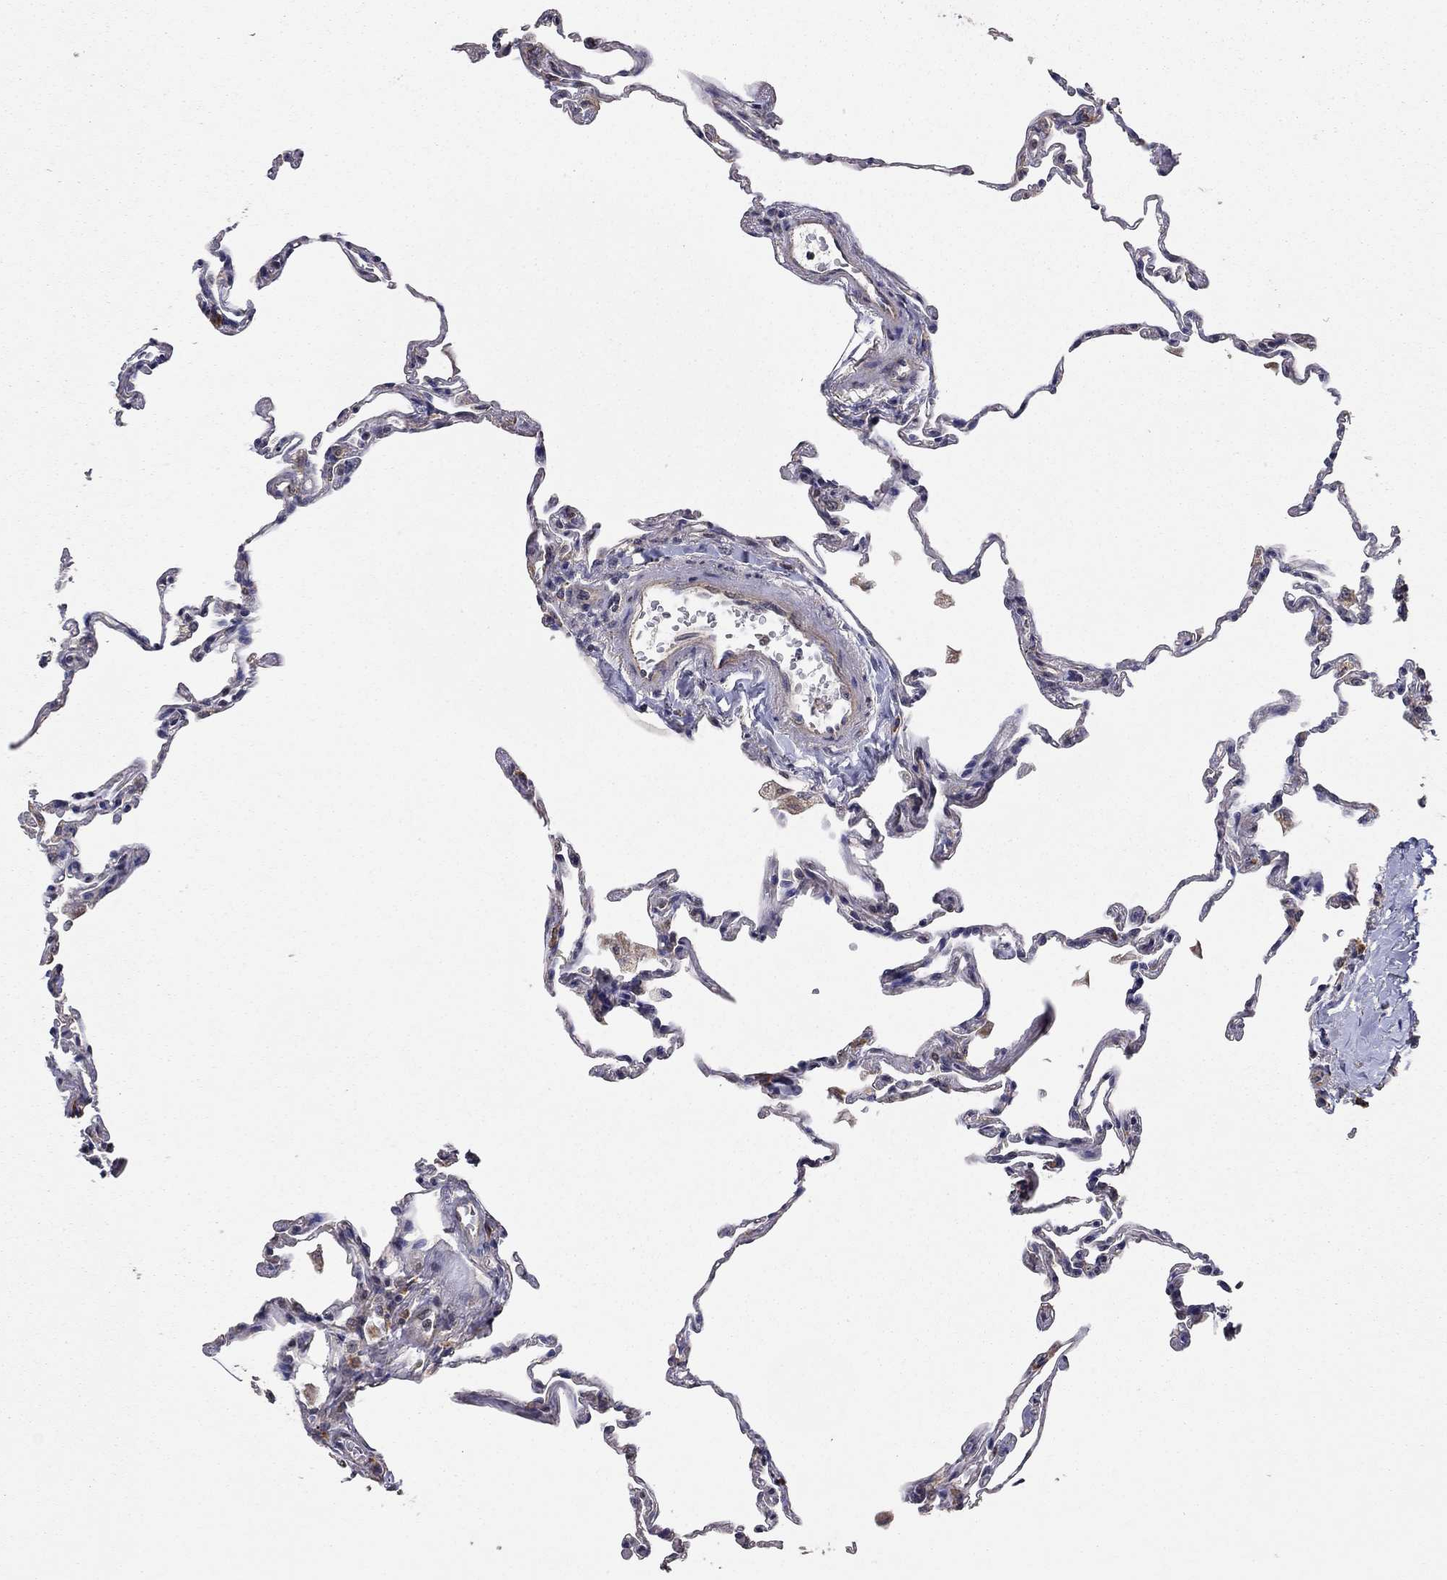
{"staining": {"intensity": "moderate", "quantity": "<25%", "location": "cytoplasmic/membranous,nuclear"}, "tissue": "lung", "cell_type": "Alveolar cells", "image_type": "normal", "snomed": [{"axis": "morphology", "description": "Normal tissue, NOS"}, {"axis": "topography", "description": "Lung"}], "caption": "IHC of normal lung displays low levels of moderate cytoplasmic/membranous,nuclear expression in approximately <25% of alveolar cells. The staining is performed using DAB (3,3'-diaminobenzidine) brown chromogen to label protein expression. The nuclei are counter-stained blue using hematoxylin.", "gene": "ANKRA2", "patient": {"sex": "female", "age": 57}}